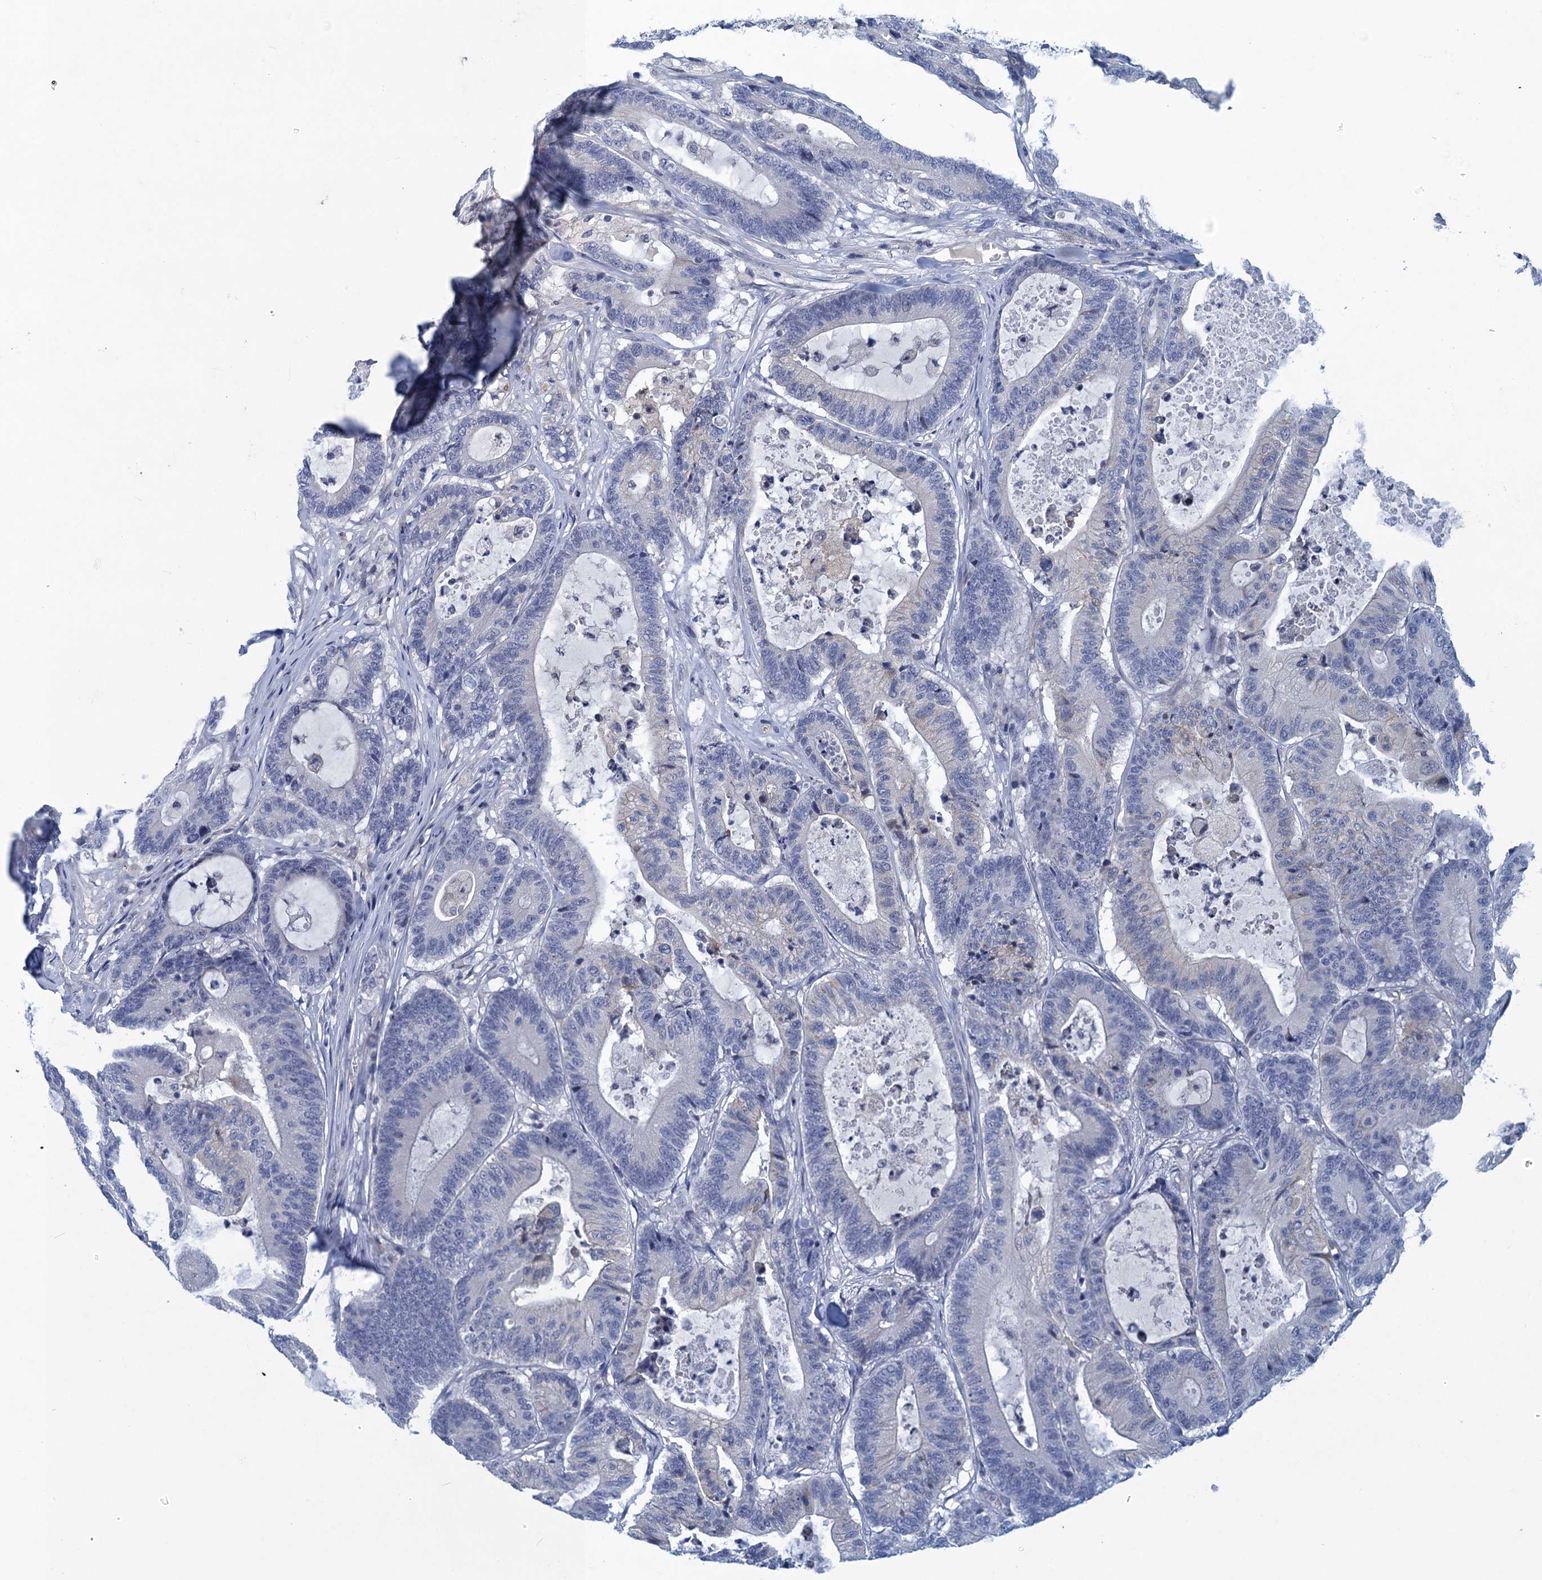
{"staining": {"intensity": "negative", "quantity": "none", "location": "none"}, "tissue": "colorectal cancer", "cell_type": "Tumor cells", "image_type": "cancer", "snomed": [{"axis": "morphology", "description": "Adenocarcinoma, NOS"}, {"axis": "topography", "description": "Colon"}], "caption": "Image shows no protein expression in tumor cells of colorectal adenocarcinoma tissue. Brightfield microscopy of immunohistochemistry (IHC) stained with DAB (brown) and hematoxylin (blue), captured at high magnification.", "gene": "SCEL", "patient": {"sex": "female", "age": 84}}